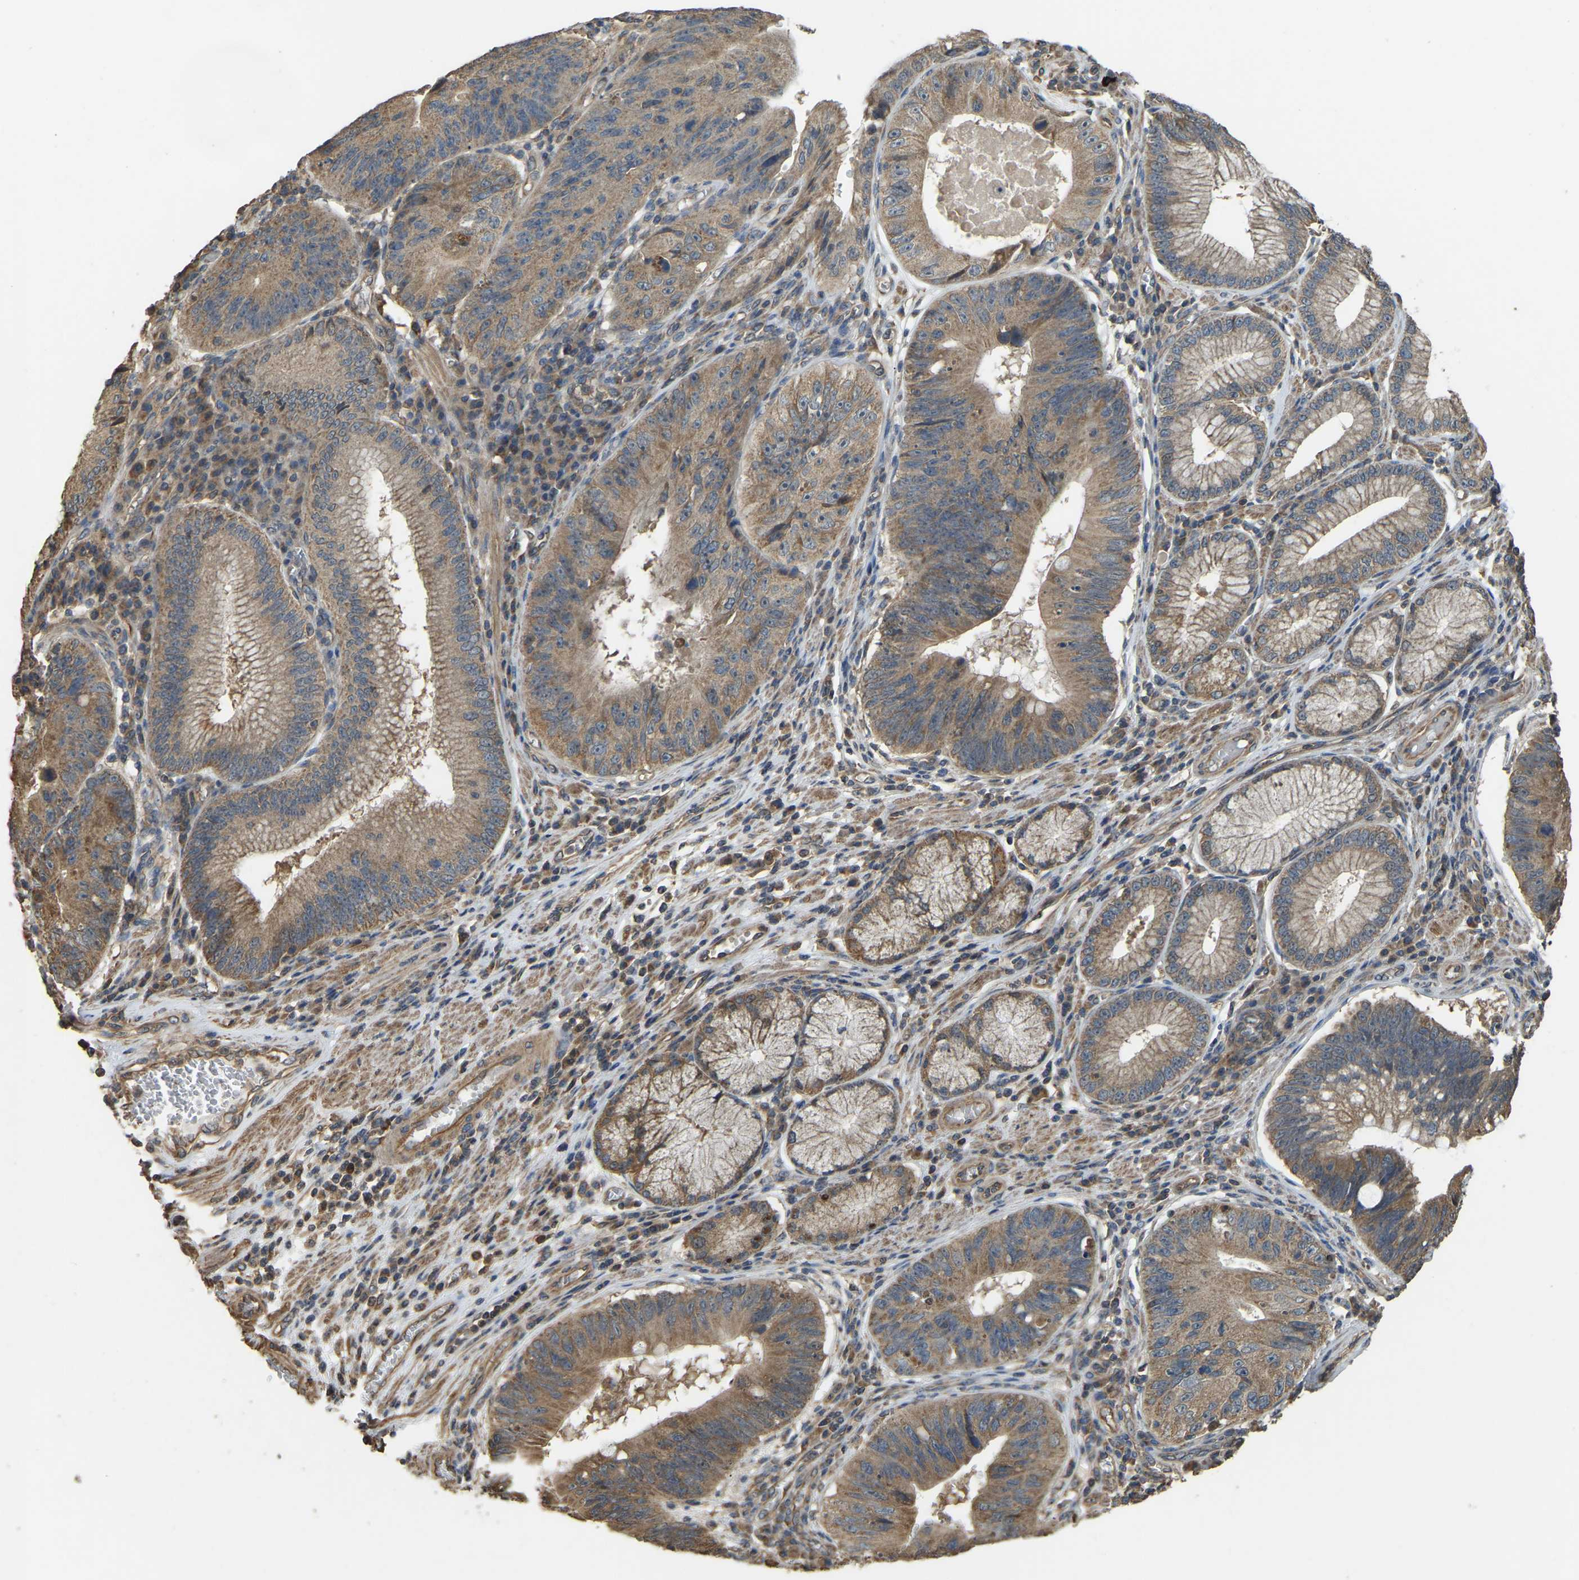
{"staining": {"intensity": "moderate", "quantity": ">75%", "location": "cytoplasmic/membranous"}, "tissue": "stomach cancer", "cell_type": "Tumor cells", "image_type": "cancer", "snomed": [{"axis": "morphology", "description": "Adenocarcinoma, NOS"}, {"axis": "topography", "description": "Stomach"}], "caption": "A histopathology image of adenocarcinoma (stomach) stained for a protein demonstrates moderate cytoplasmic/membranous brown staining in tumor cells.", "gene": "GNG2", "patient": {"sex": "male", "age": 59}}